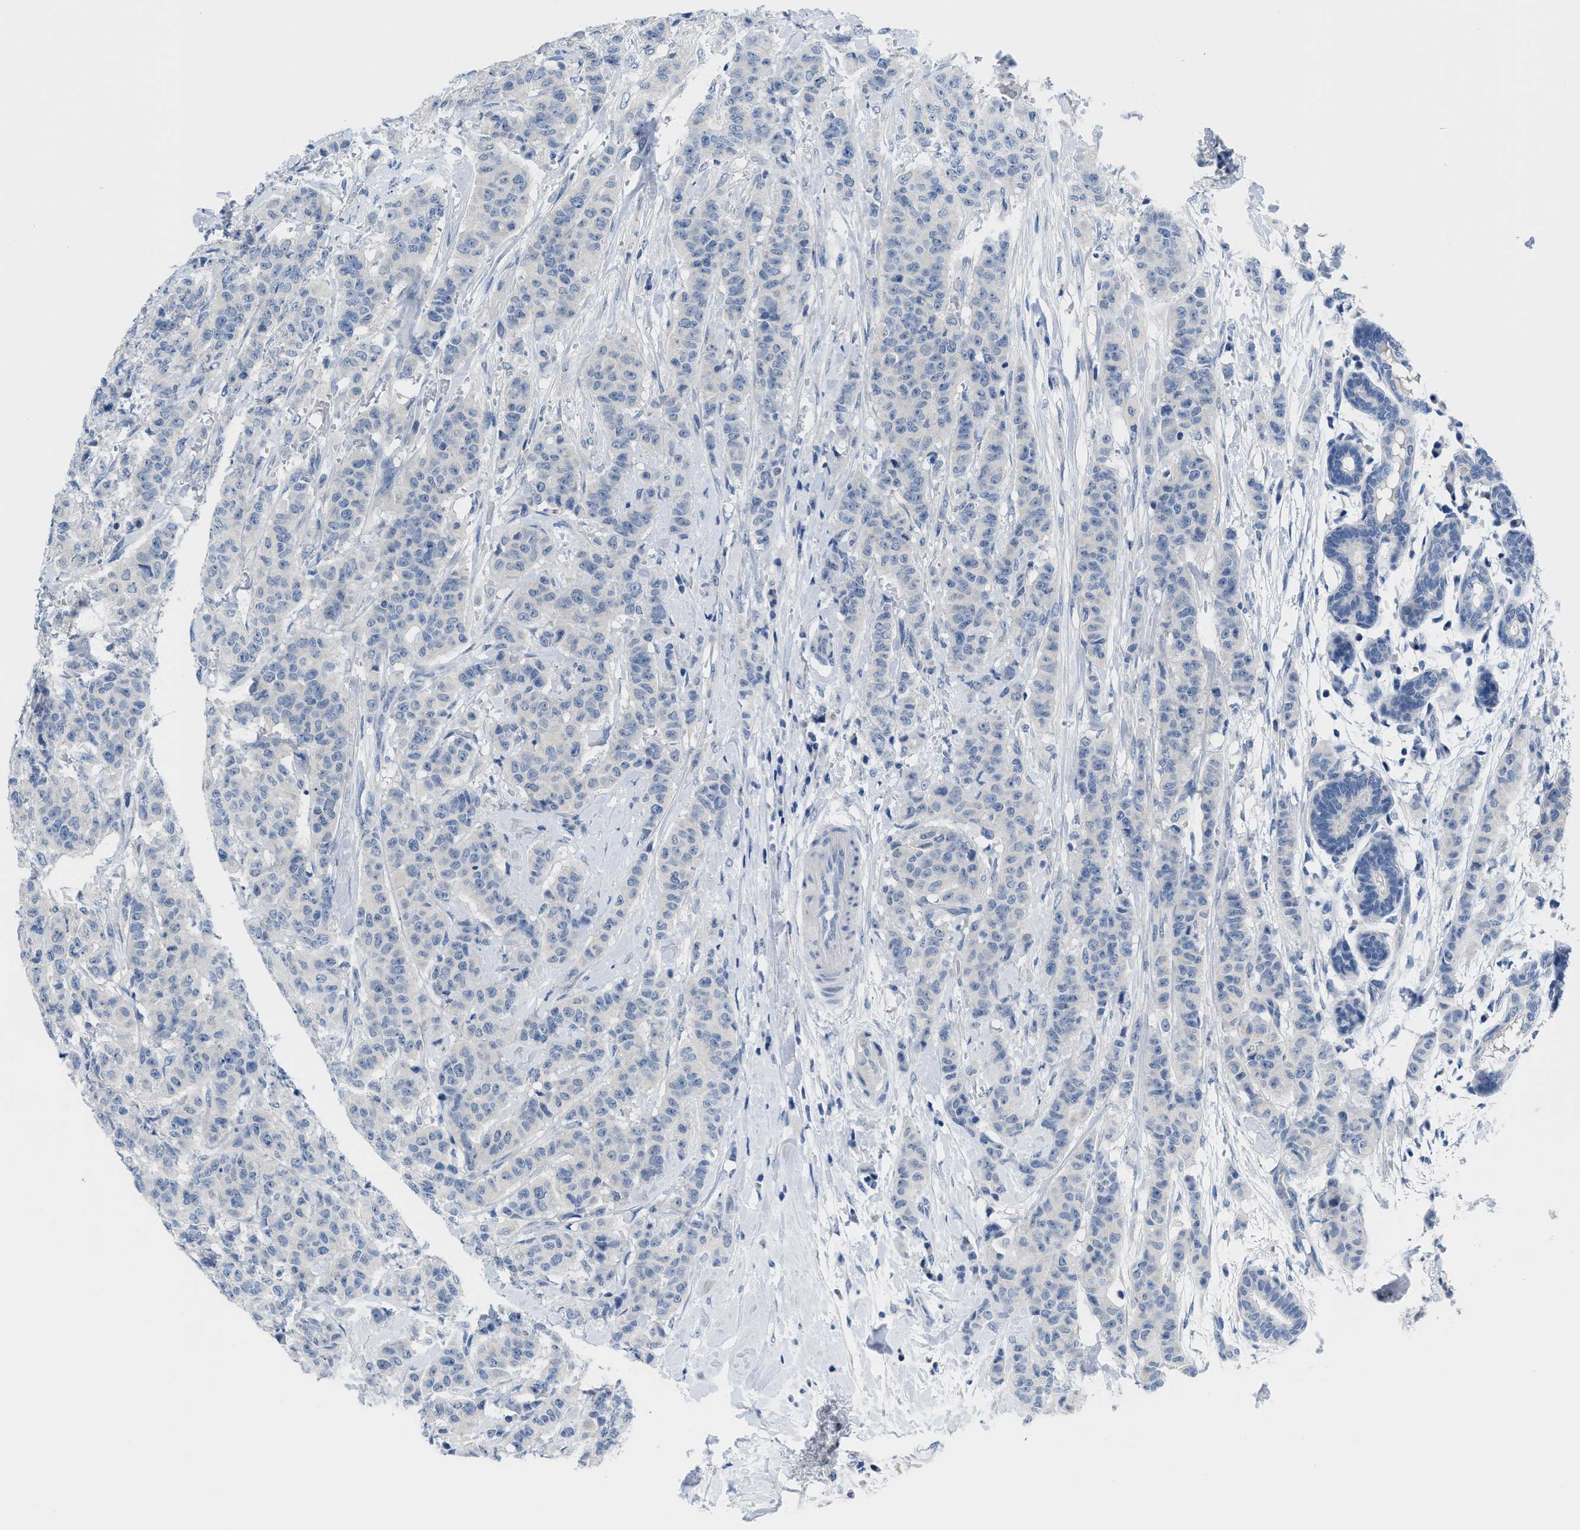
{"staining": {"intensity": "negative", "quantity": "none", "location": "none"}, "tissue": "breast cancer", "cell_type": "Tumor cells", "image_type": "cancer", "snomed": [{"axis": "morphology", "description": "Normal tissue, NOS"}, {"axis": "morphology", "description": "Duct carcinoma"}, {"axis": "topography", "description": "Breast"}], "caption": "This is an immunohistochemistry photomicrograph of breast cancer (invasive ductal carcinoma). There is no staining in tumor cells.", "gene": "PYY", "patient": {"sex": "female", "age": 40}}